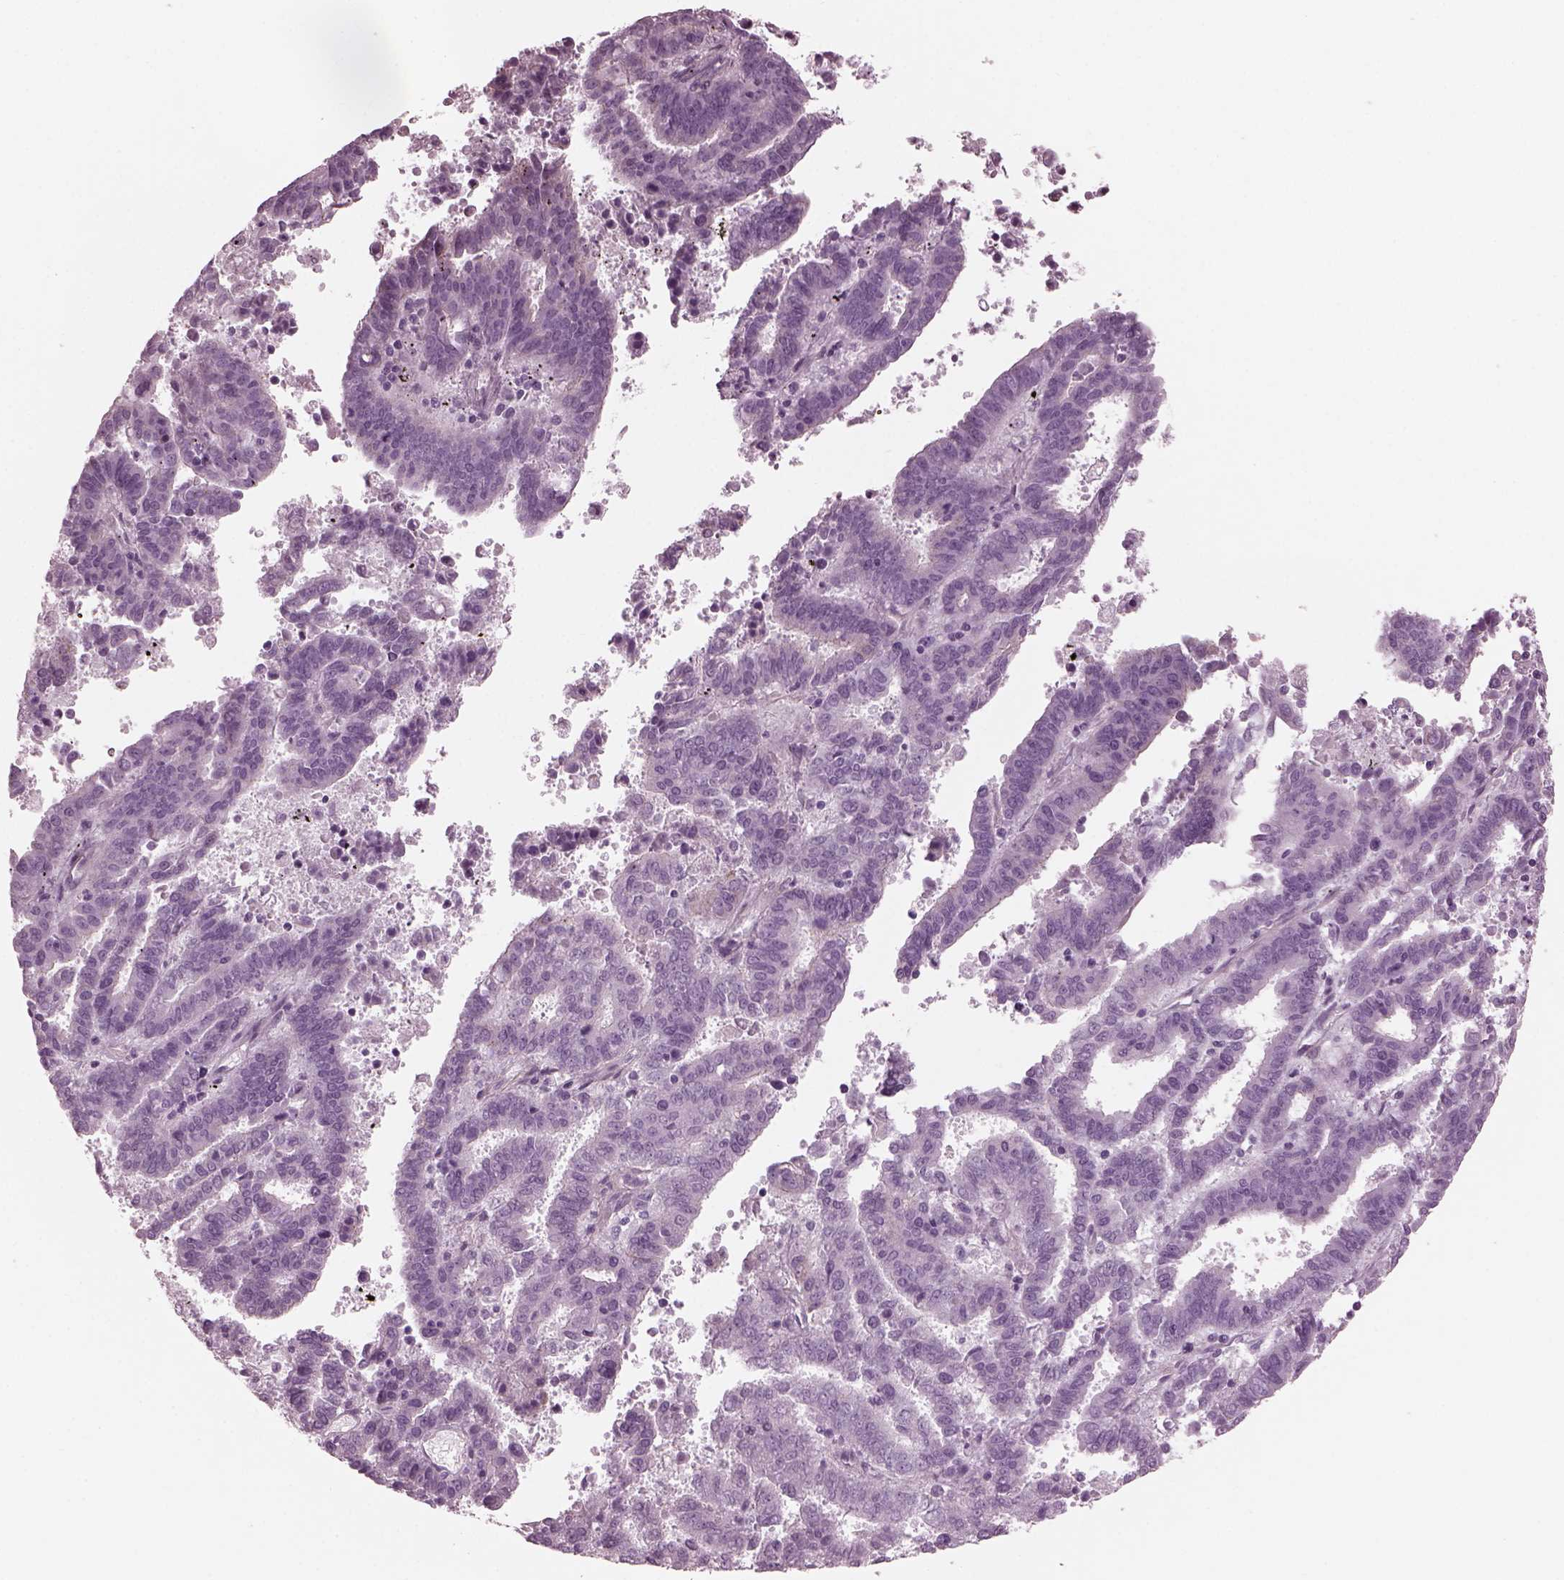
{"staining": {"intensity": "negative", "quantity": "none", "location": "none"}, "tissue": "endometrial cancer", "cell_type": "Tumor cells", "image_type": "cancer", "snomed": [{"axis": "morphology", "description": "Adenocarcinoma, NOS"}, {"axis": "topography", "description": "Uterus"}], "caption": "High power microscopy image of an IHC micrograph of endometrial adenocarcinoma, revealing no significant expression in tumor cells. The staining is performed using DAB brown chromogen with nuclei counter-stained in using hematoxylin.", "gene": "BFSP1", "patient": {"sex": "female", "age": 83}}